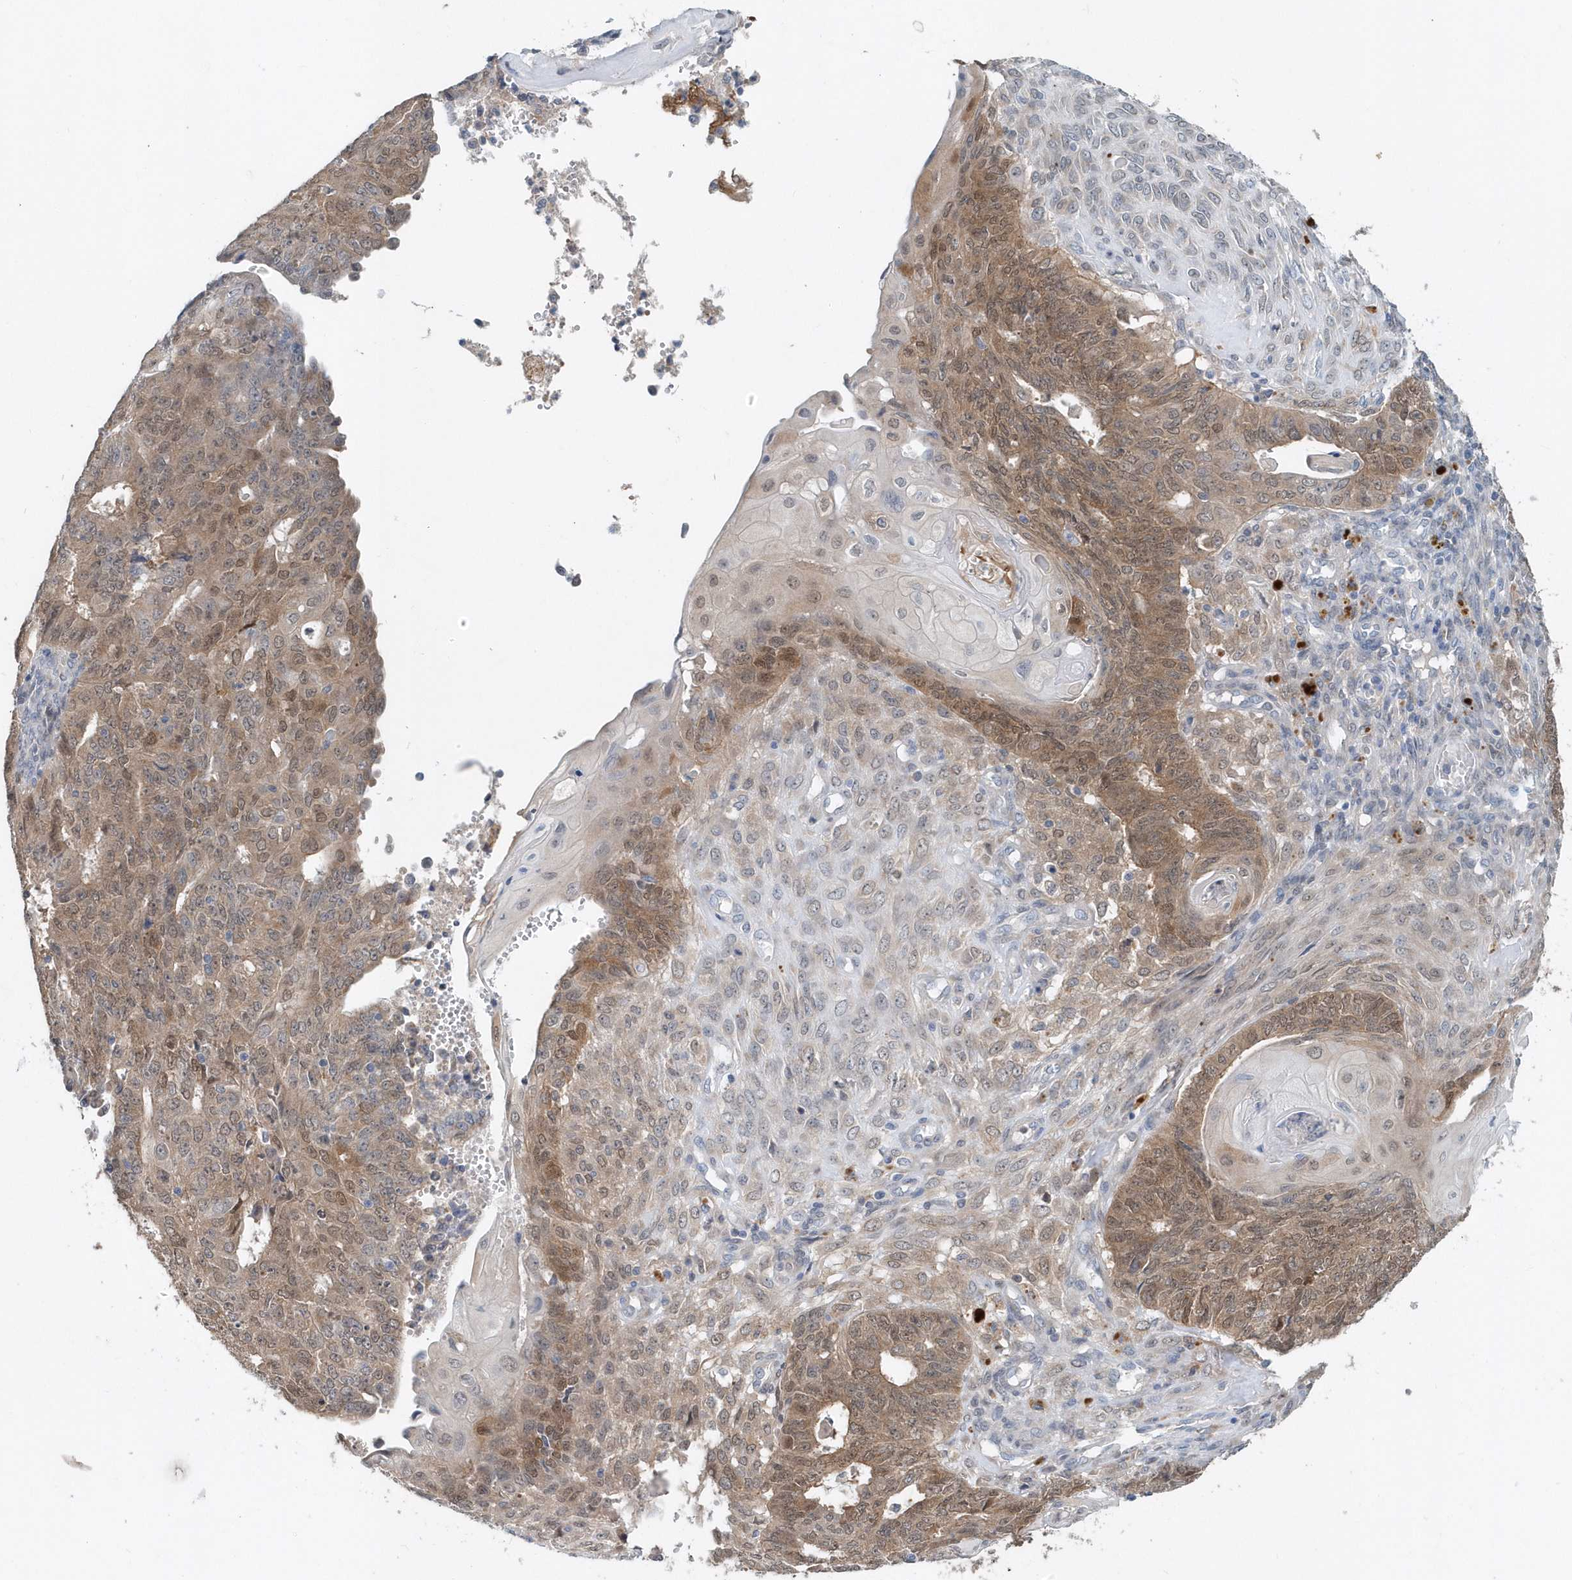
{"staining": {"intensity": "moderate", "quantity": ">75%", "location": "cytoplasmic/membranous,nuclear"}, "tissue": "endometrial cancer", "cell_type": "Tumor cells", "image_type": "cancer", "snomed": [{"axis": "morphology", "description": "Adenocarcinoma, NOS"}, {"axis": "topography", "description": "Endometrium"}], "caption": "A brown stain shows moderate cytoplasmic/membranous and nuclear positivity of a protein in adenocarcinoma (endometrial) tumor cells. The staining was performed using DAB (3,3'-diaminobenzidine) to visualize the protein expression in brown, while the nuclei were stained in blue with hematoxylin (Magnification: 20x).", "gene": "PFN2", "patient": {"sex": "female", "age": 32}}